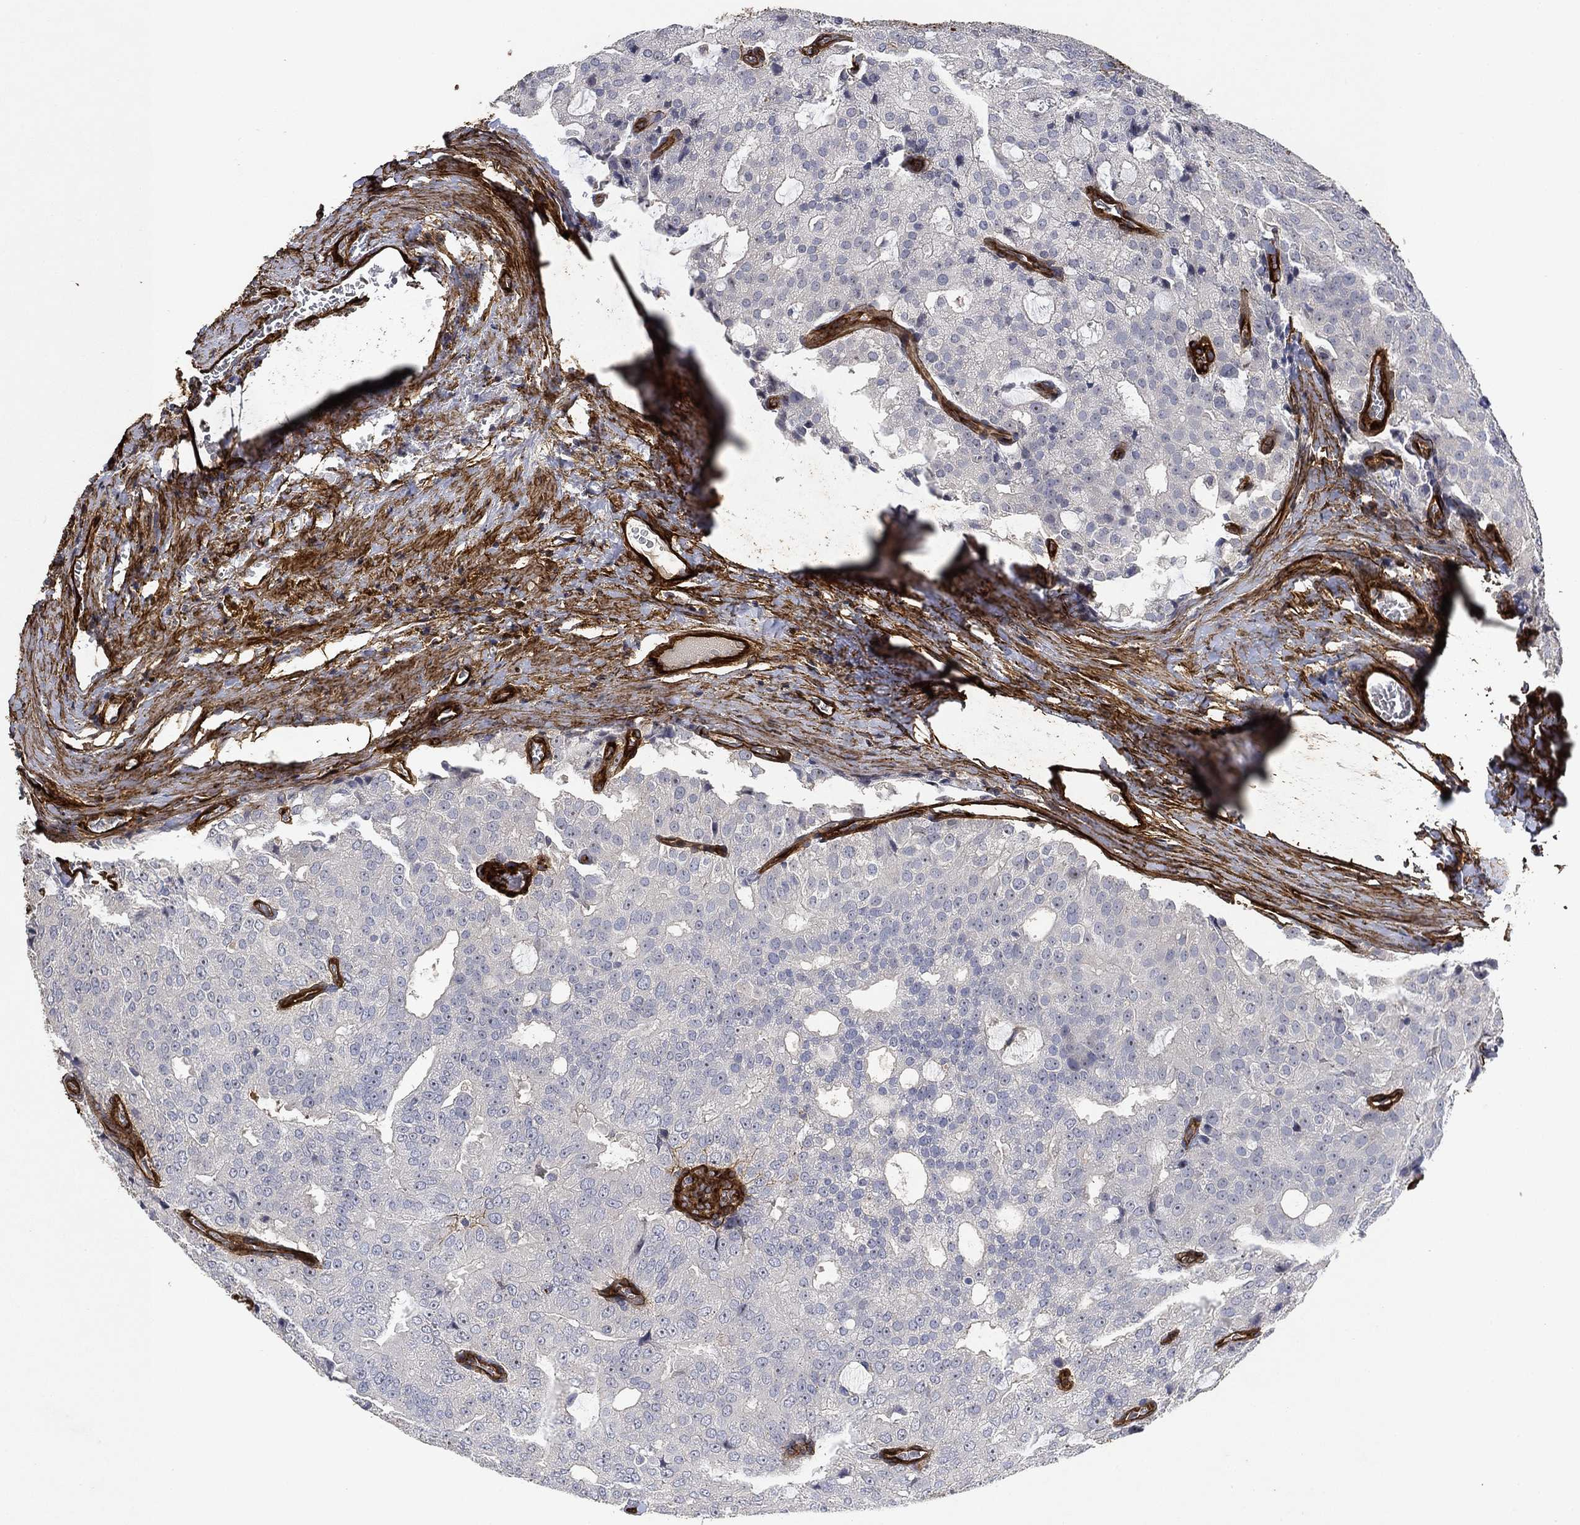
{"staining": {"intensity": "negative", "quantity": "none", "location": "none"}, "tissue": "prostate cancer", "cell_type": "Tumor cells", "image_type": "cancer", "snomed": [{"axis": "morphology", "description": "Adenocarcinoma, NOS"}, {"axis": "topography", "description": "Prostate and seminal vesicle, NOS"}, {"axis": "topography", "description": "Prostate"}], "caption": "Human prostate cancer (adenocarcinoma) stained for a protein using immunohistochemistry (IHC) shows no staining in tumor cells.", "gene": "COL4A2", "patient": {"sex": "male", "age": 67}}